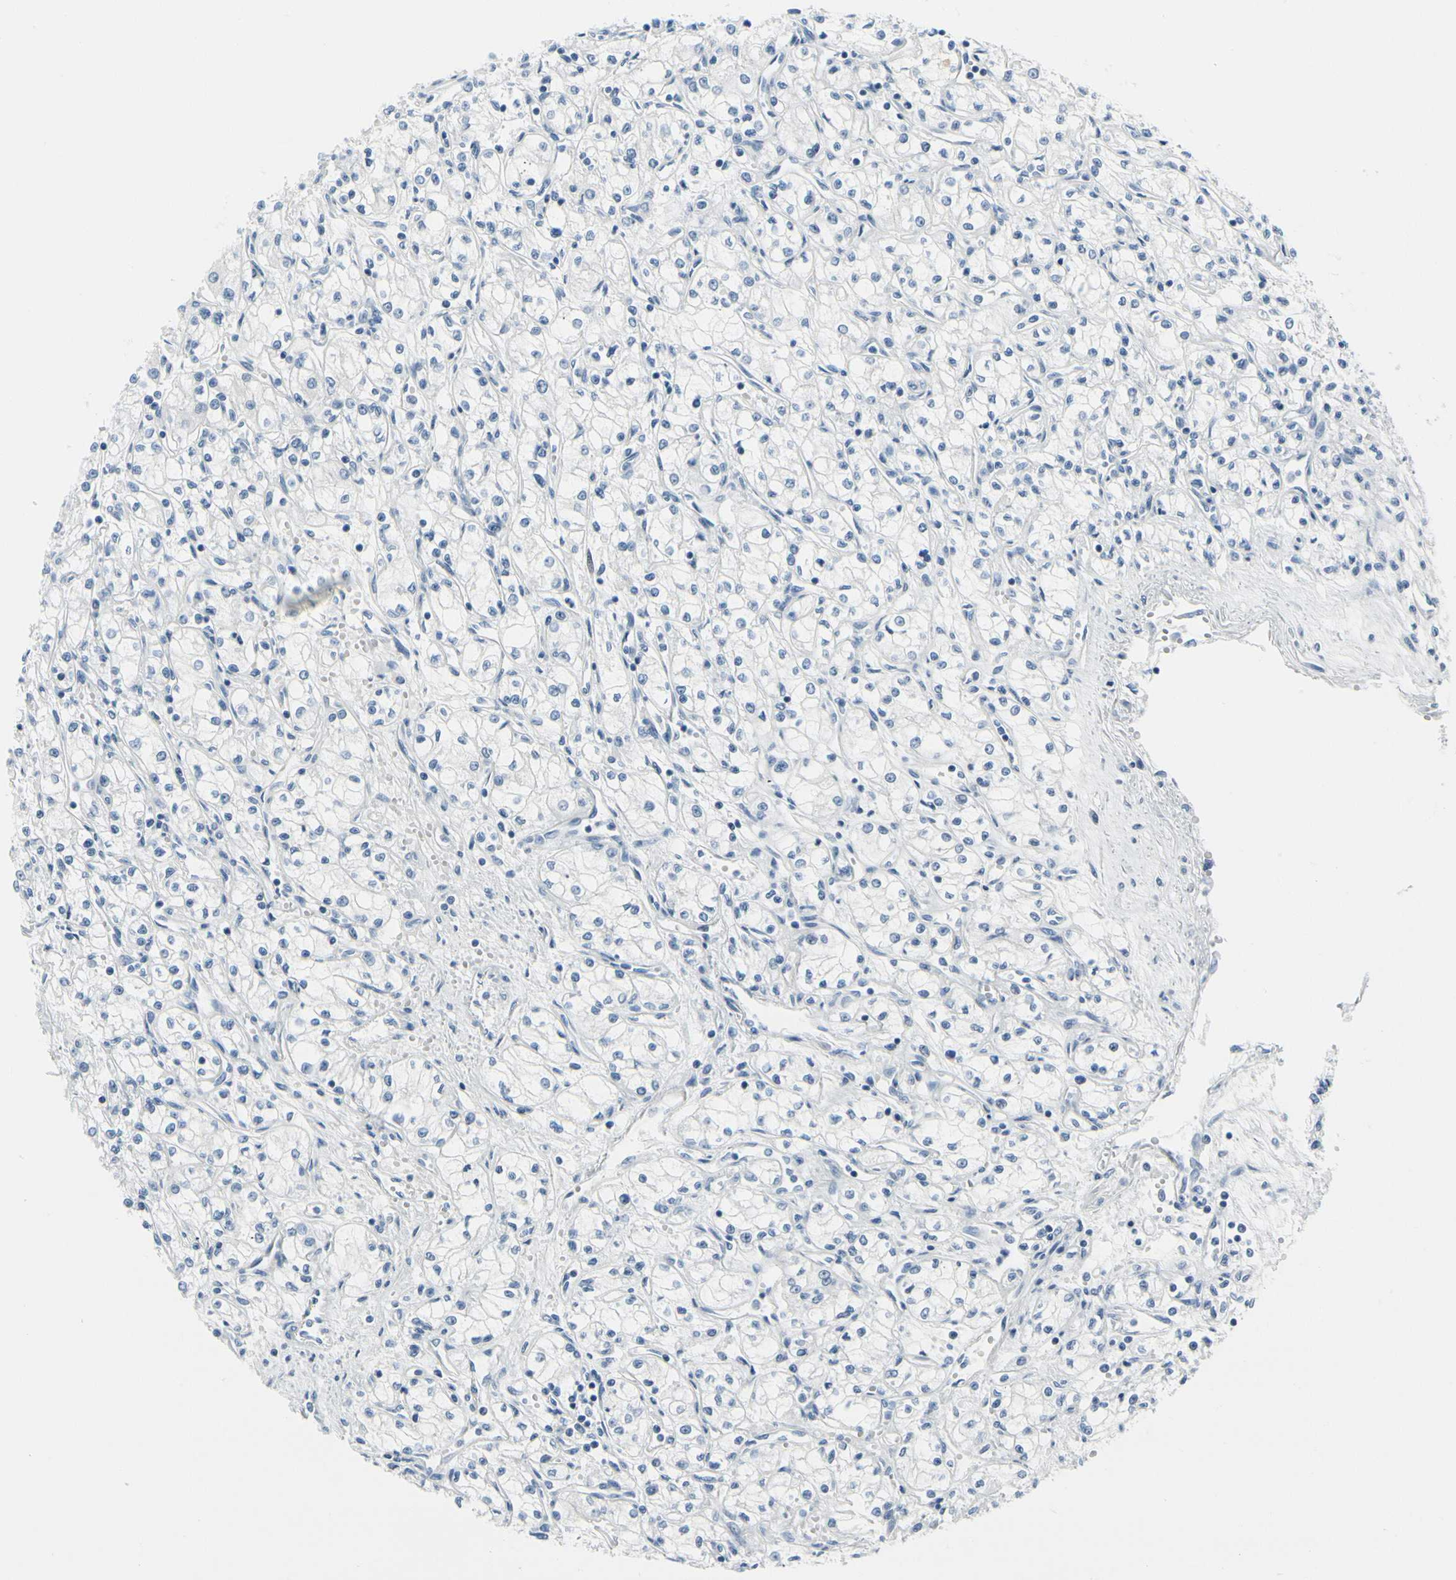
{"staining": {"intensity": "negative", "quantity": "none", "location": "none"}, "tissue": "renal cancer", "cell_type": "Tumor cells", "image_type": "cancer", "snomed": [{"axis": "morphology", "description": "Normal tissue, NOS"}, {"axis": "morphology", "description": "Adenocarcinoma, NOS"}, {"axis": "topography", "description": "Kidney"}], "caption": "Human adenocarcinoma (renal) stained for a protein using immunohistochemistry reveals no expression in tumor cells.", "gene": "MUC5B", "patient": {"sex": "male", "age": 59}}